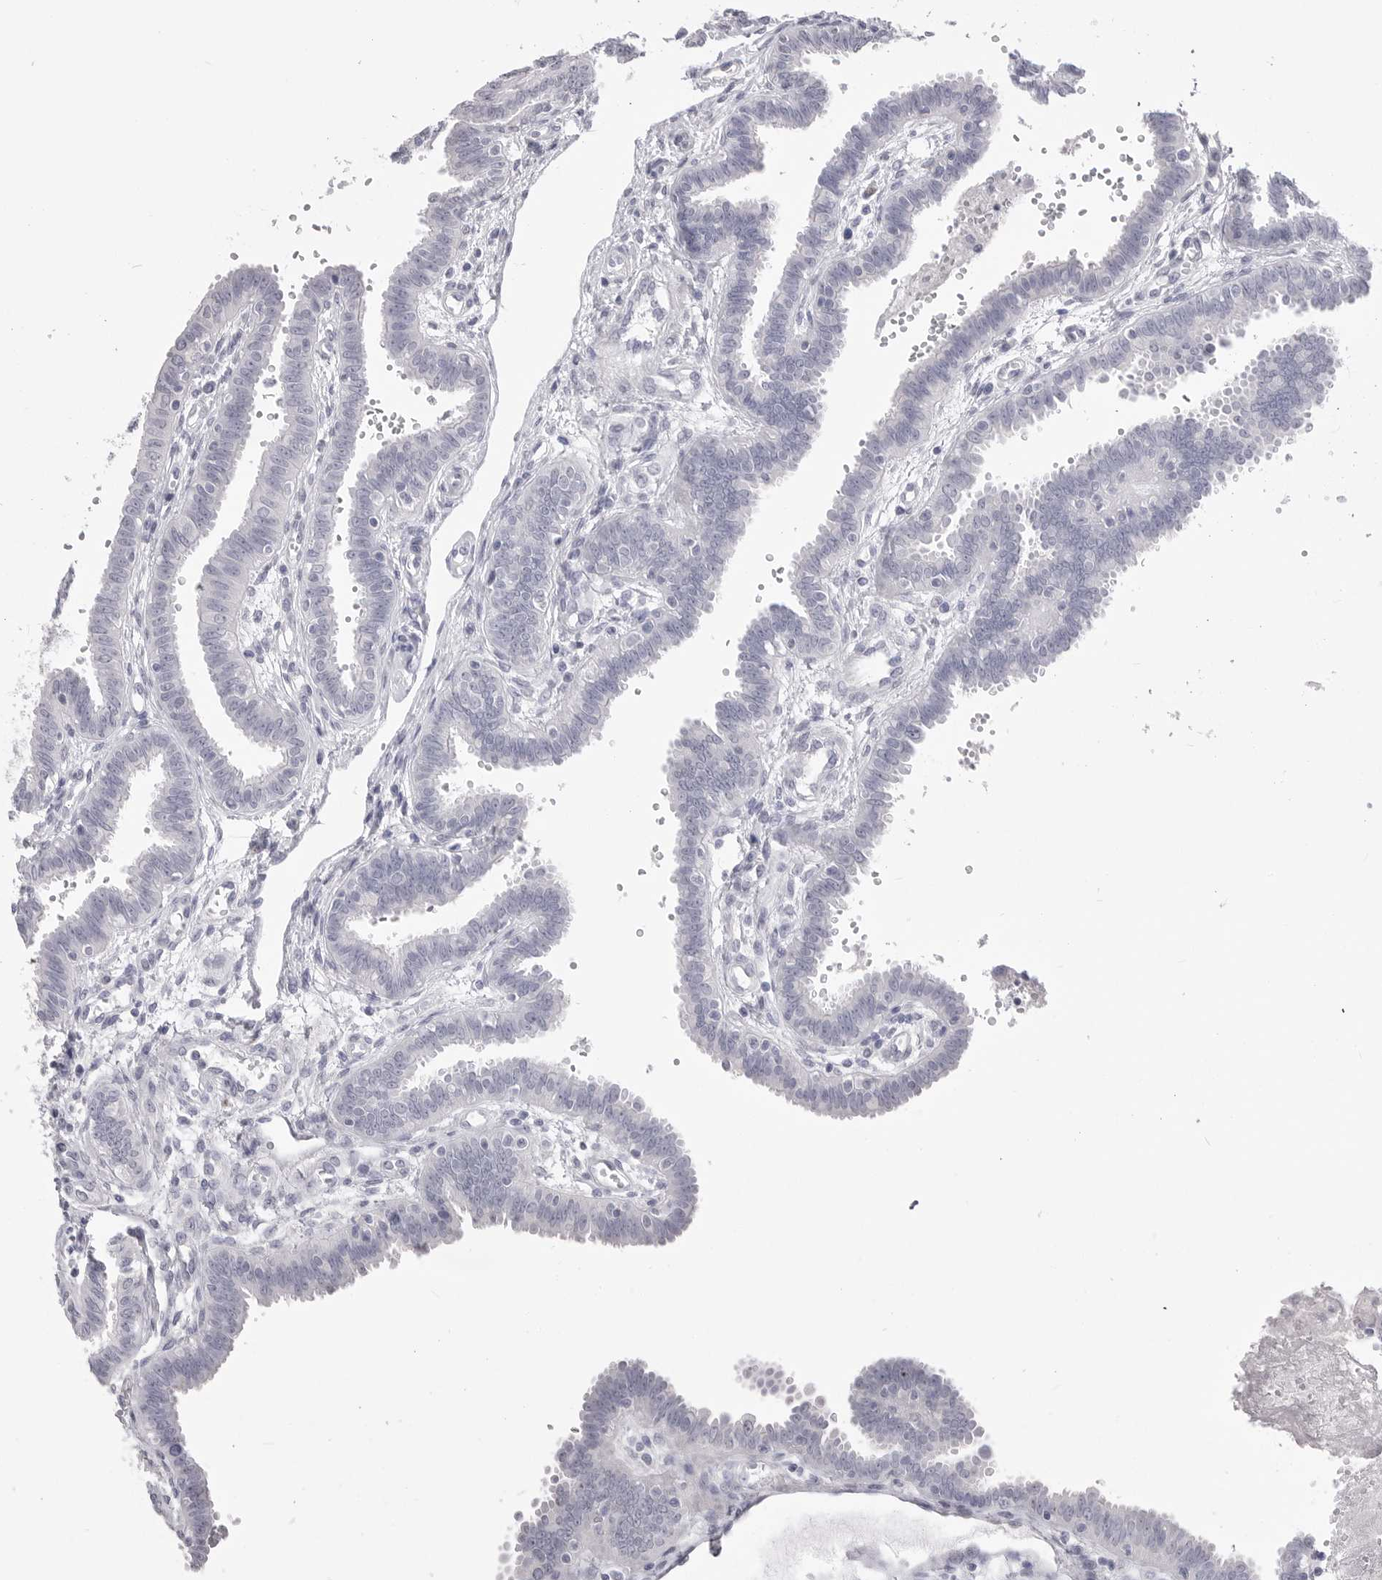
{"staining": {"intensity": "negative", "quantity": "none", "location": "none"}, "tissue": "fallopian tube", "cell_type": "Glandular cells", "image_type": "normal", "snomed": [{"axis": "morphology", "description": "Normal tissue, NOS"}, {"axis": "topography", "description": "Fallopian tube"}], "caption": "DAB (3,3'-diaminobenzidine) immunohistochemical staining of unremarkable fallopian tube exhibits no significant expression in glandular cells. (DAB IHC with hematoxylin counter stain).", "gene": "CPB1", "patient": {"sex": "female", "age": 32}}